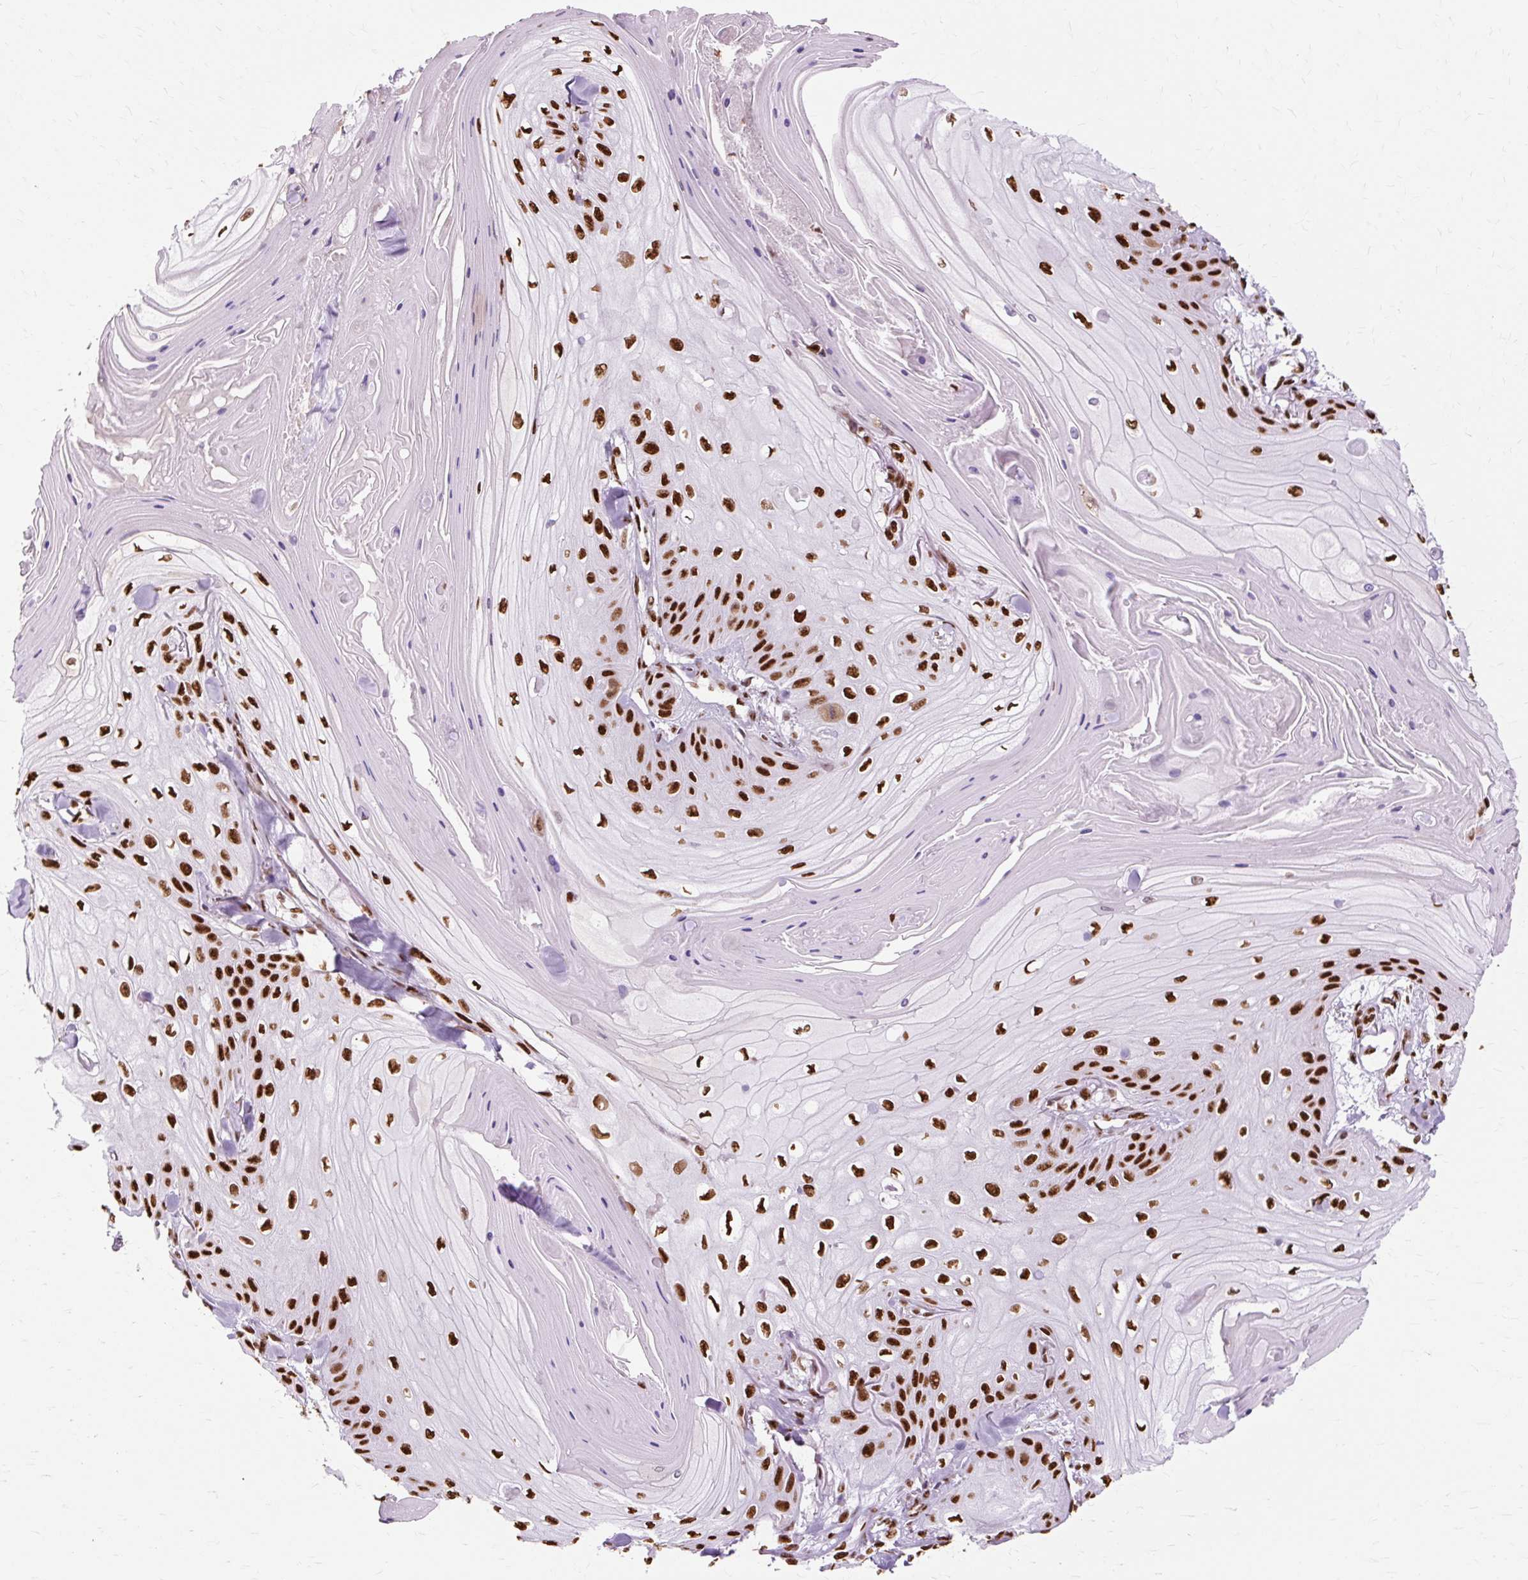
{"staining": {"intensity": "strong", "quantity": ">75%", "location": "nuclear"}, "tissue": "skin cancer", "cell_type": "Tumor cells", "image_type": "cancer", "snomed": [{"axis": "morphology", "description": "Squamous cell carcinoma, NOS"}, {"axis": "topography", "description": "Skin"}], "caption": "Immunohistochemical staining of skin cancer (squamous cell carcinoma) demonstrates strong nuclear protein staining in about >75% of tumor cells.", "gene": "XRCC6", "patient": {"sex": "male", "age": 74}}